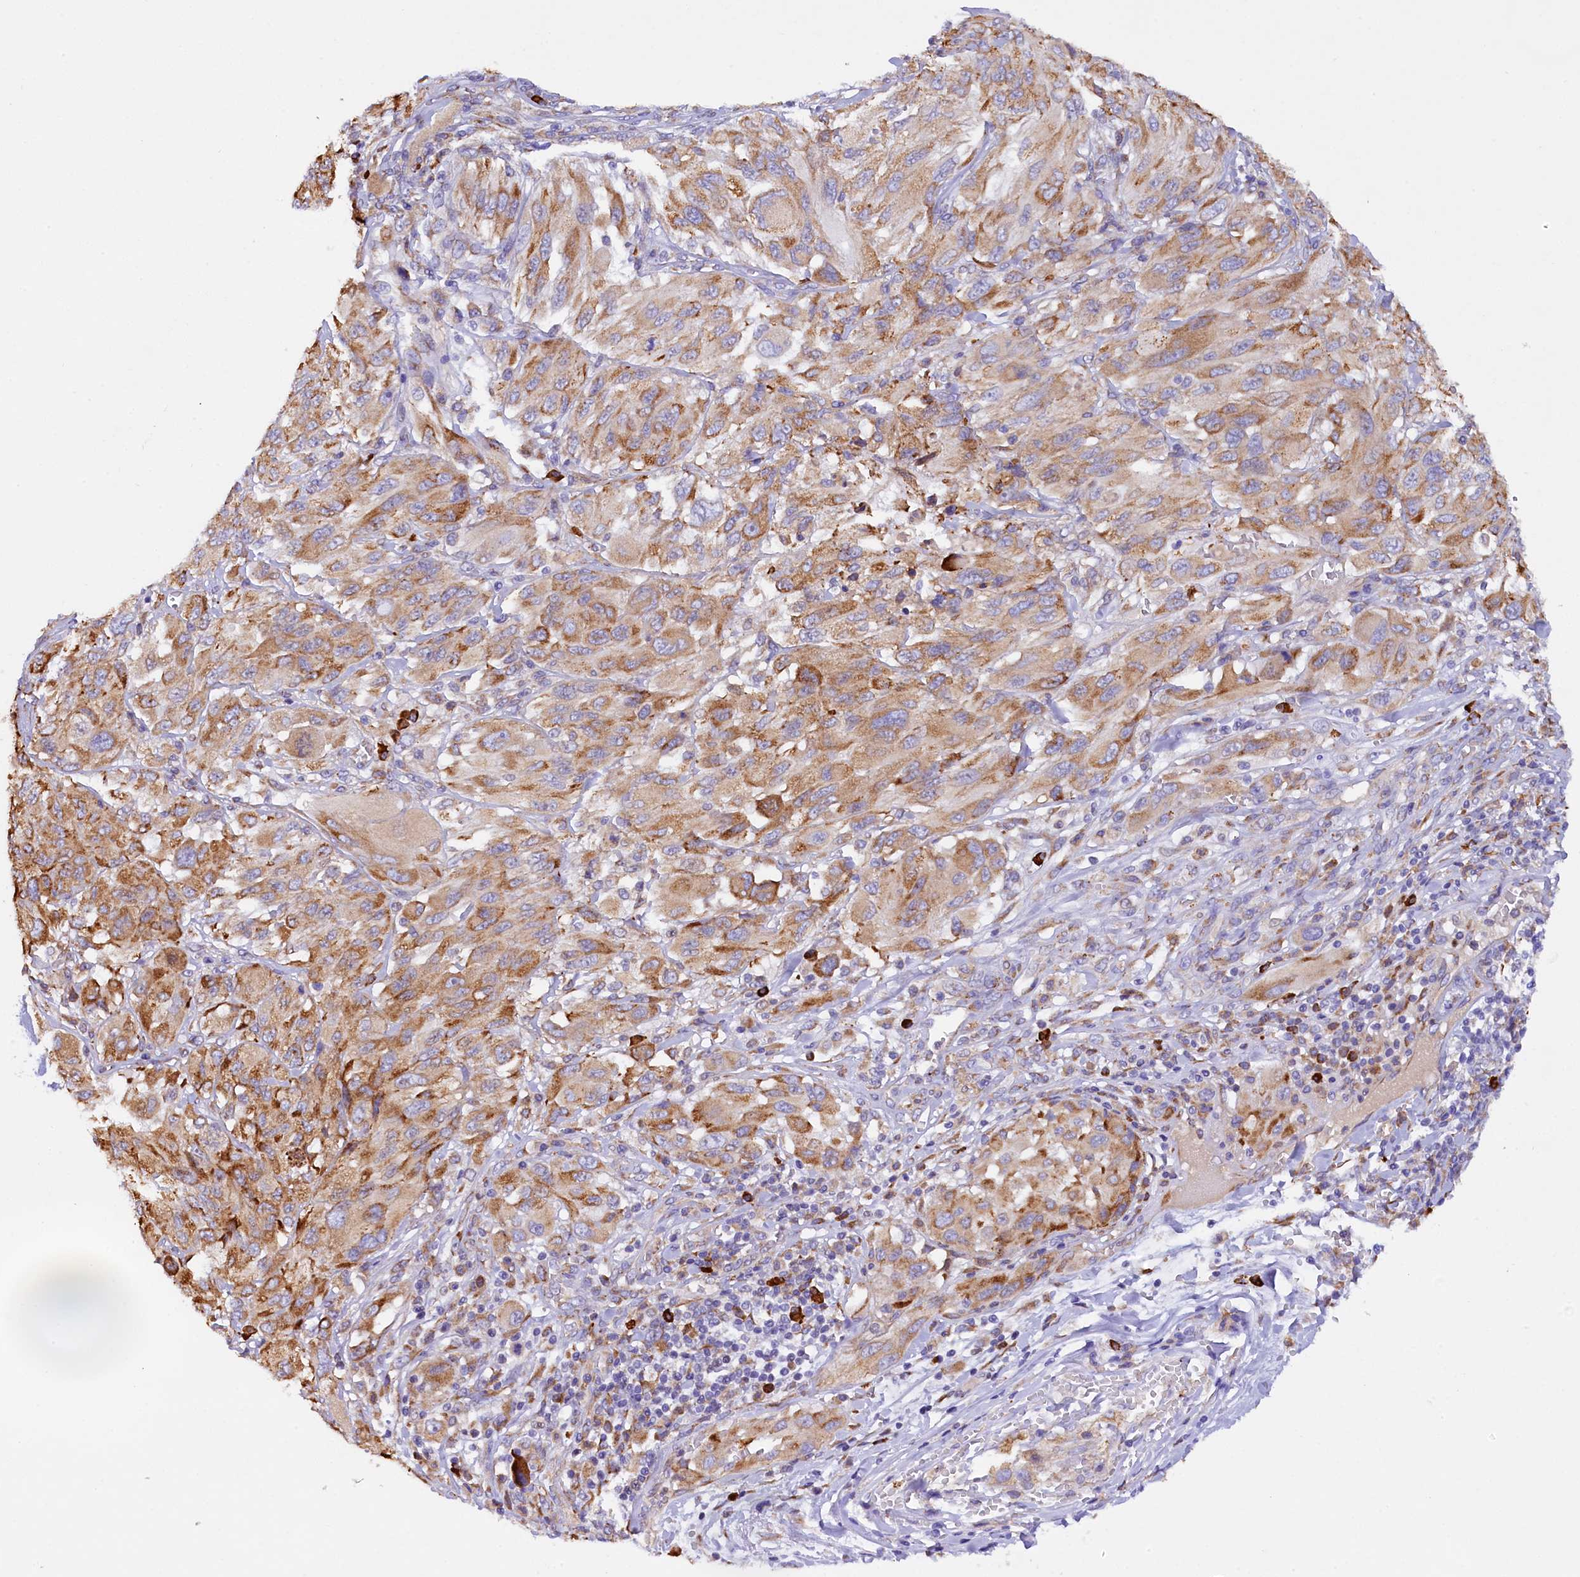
{"staining": {"intensity": "moderate", "quantity": ">75%", "location": "cytoplasmic/membranous"}, "tissue": "melanoma", "cell_type": "Tumor cells", "image_type": "cancer", "snomed": [{"axis": "morphology", "description": "Malignant melanoma, NOS"}, {"axis": "topography", "description": "Skin"}], "caption": "A brown stain shows moderate cytoplasmic/membranous staining of a protein in human malignant melanoma tumor cells.", "gene": "CAPS2", "patient": {"sex": "female", "age": 91}}